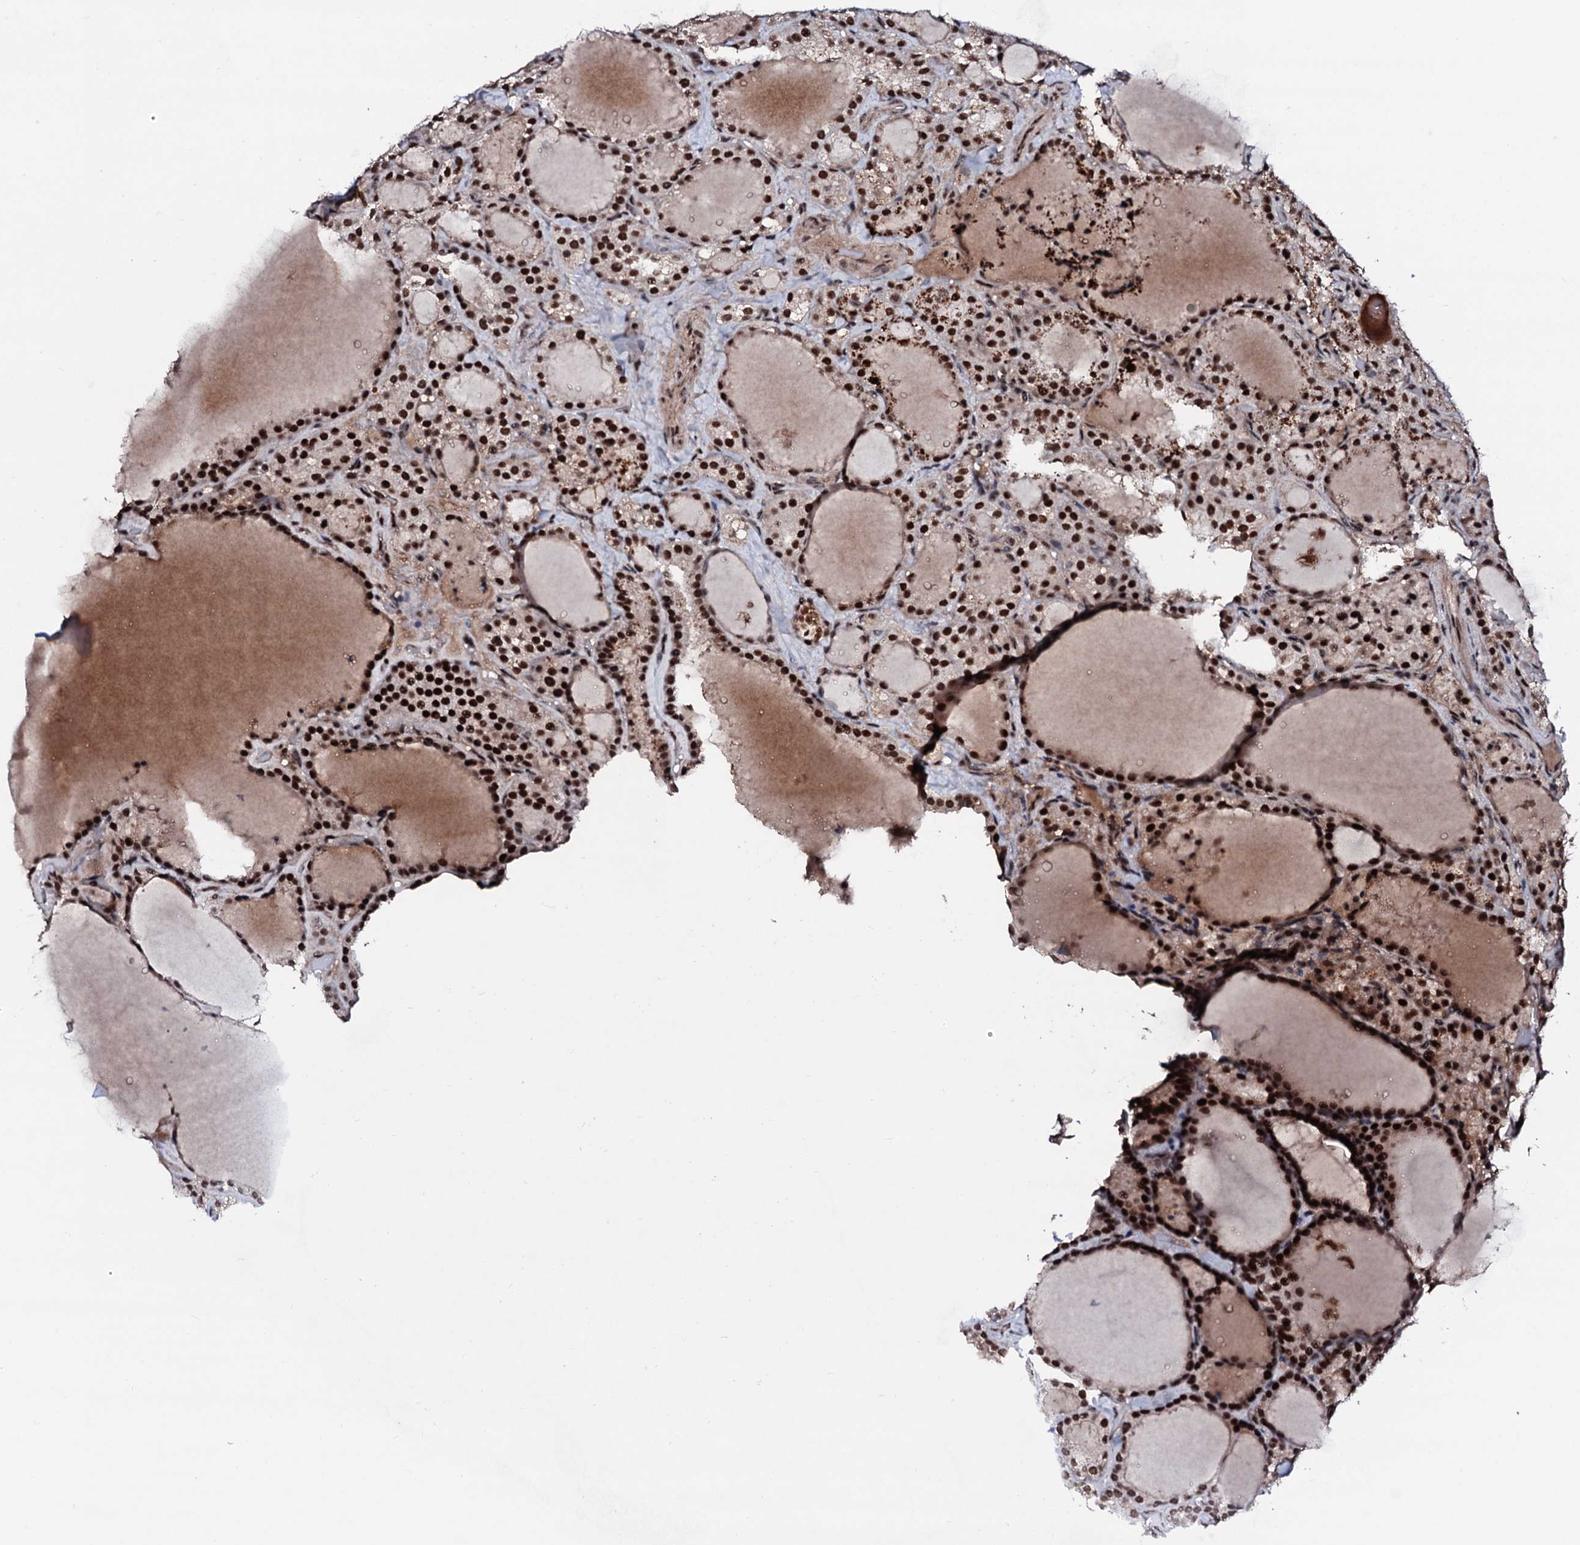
{"staining": {"intensity": "strong", "quantity": ">75%", "location": "nuclear"}, "tissue": "thyroid cancer", "cell_type": "Tumor cells", "image_type": "cancer", "snomed": [{"axis": "morphology", "description": "Papillary adenocarcinoma, NOS"}, {"axis": "topography", "description": "Thyroid gland"}], "caption": "Human thyroid cancer stained for a protein (brown) exhibits strong nuclear positive expression in about >75% of tumor cells.", "gene": "PRPF18", "patient": {"sex": "male", "age": 77}}